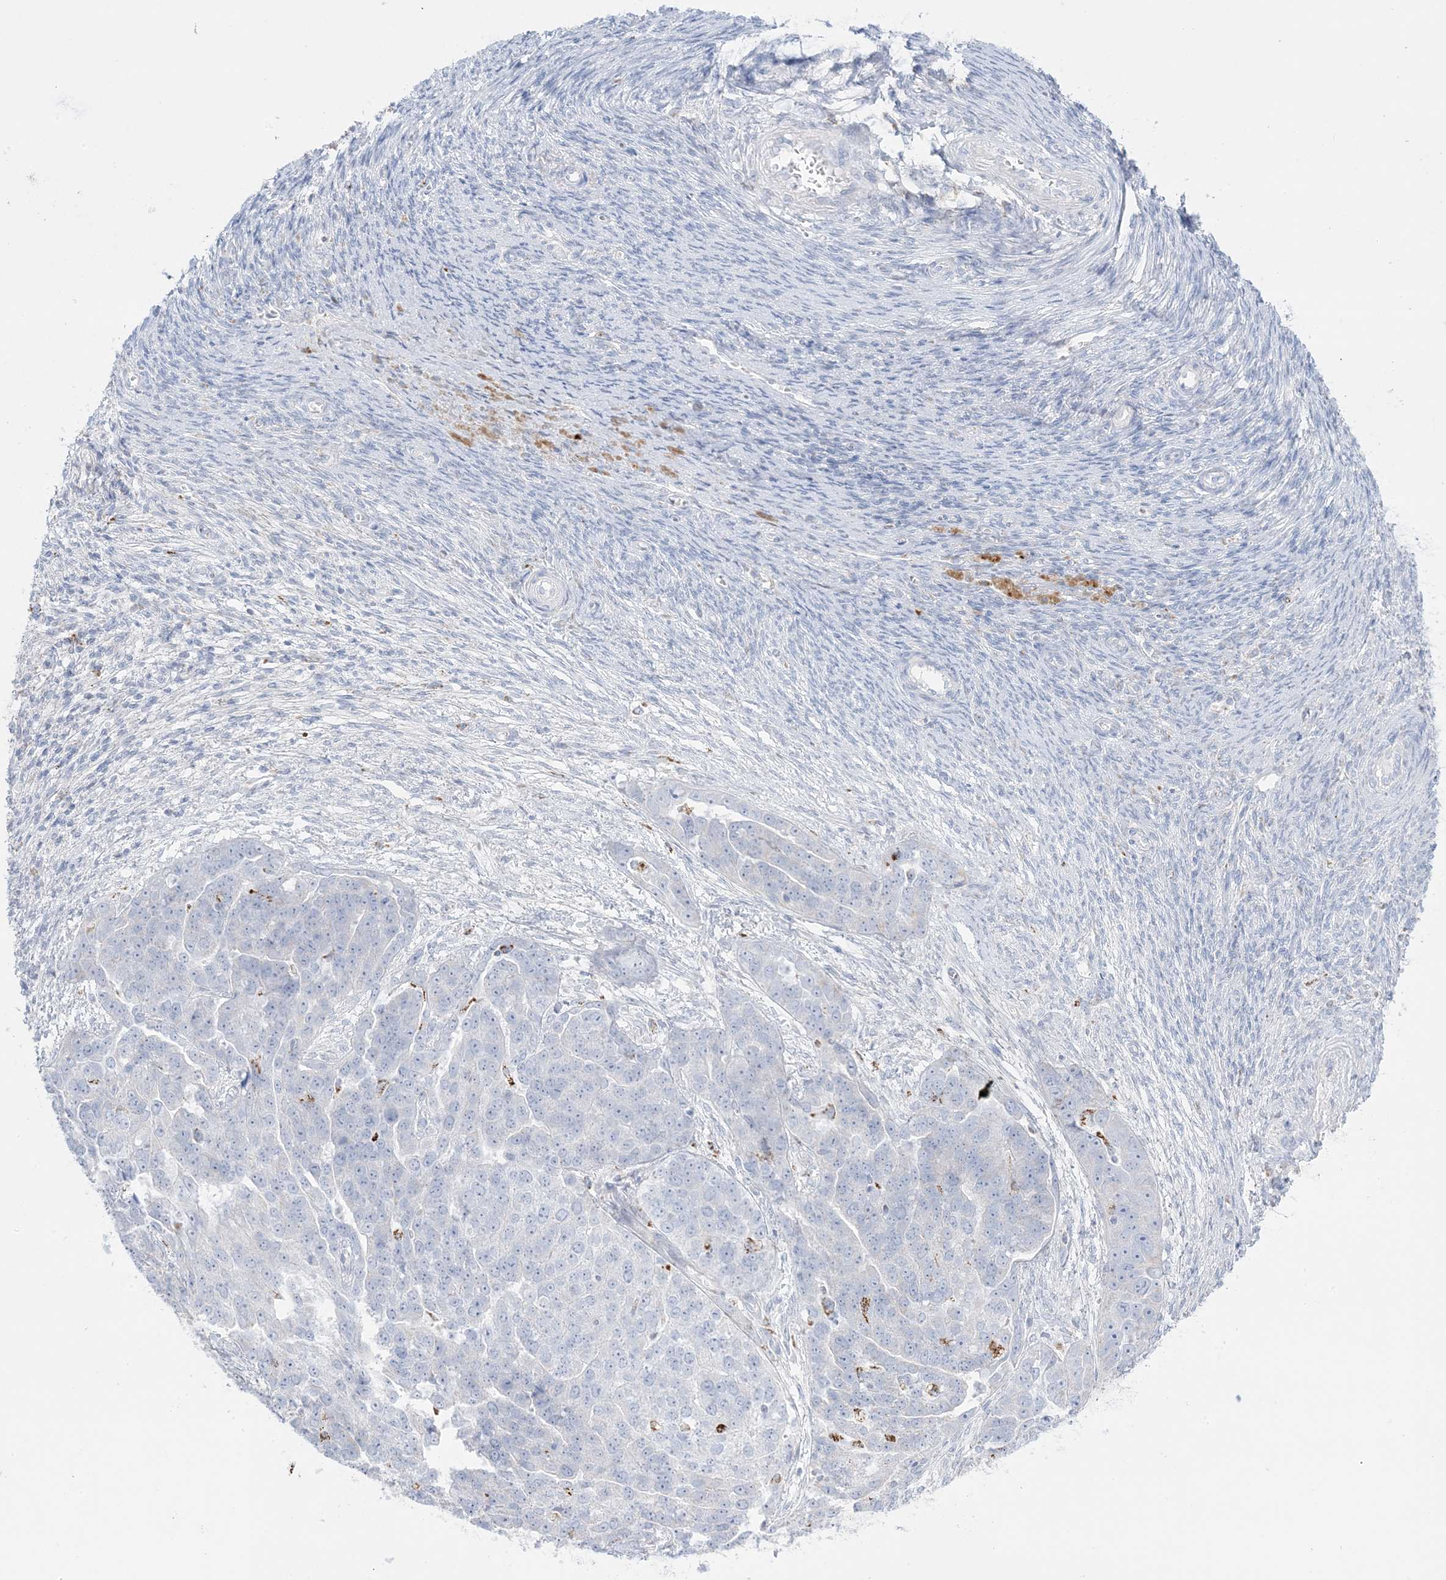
{"staining": {"intensity": "negative", "quantity": "none", "location": "none"}, "tissue": "ovarian cancer", "cell_type": "Tumor cells", "image_type": "cancer", "snomed": [{"axis": "morphology", "description": "Cystadenocarcinoma, serous, NOS"}, {"axis": "topography", "description": "Ovary"}], "caption": "DAB immunohistochemical staining of ovarian cancer (serous cystadenocarcinoma) demonstrates no significant positivity in tumor cells.", "gene": "KCTD6", "patient": {"sex": "female", "age": 44}}